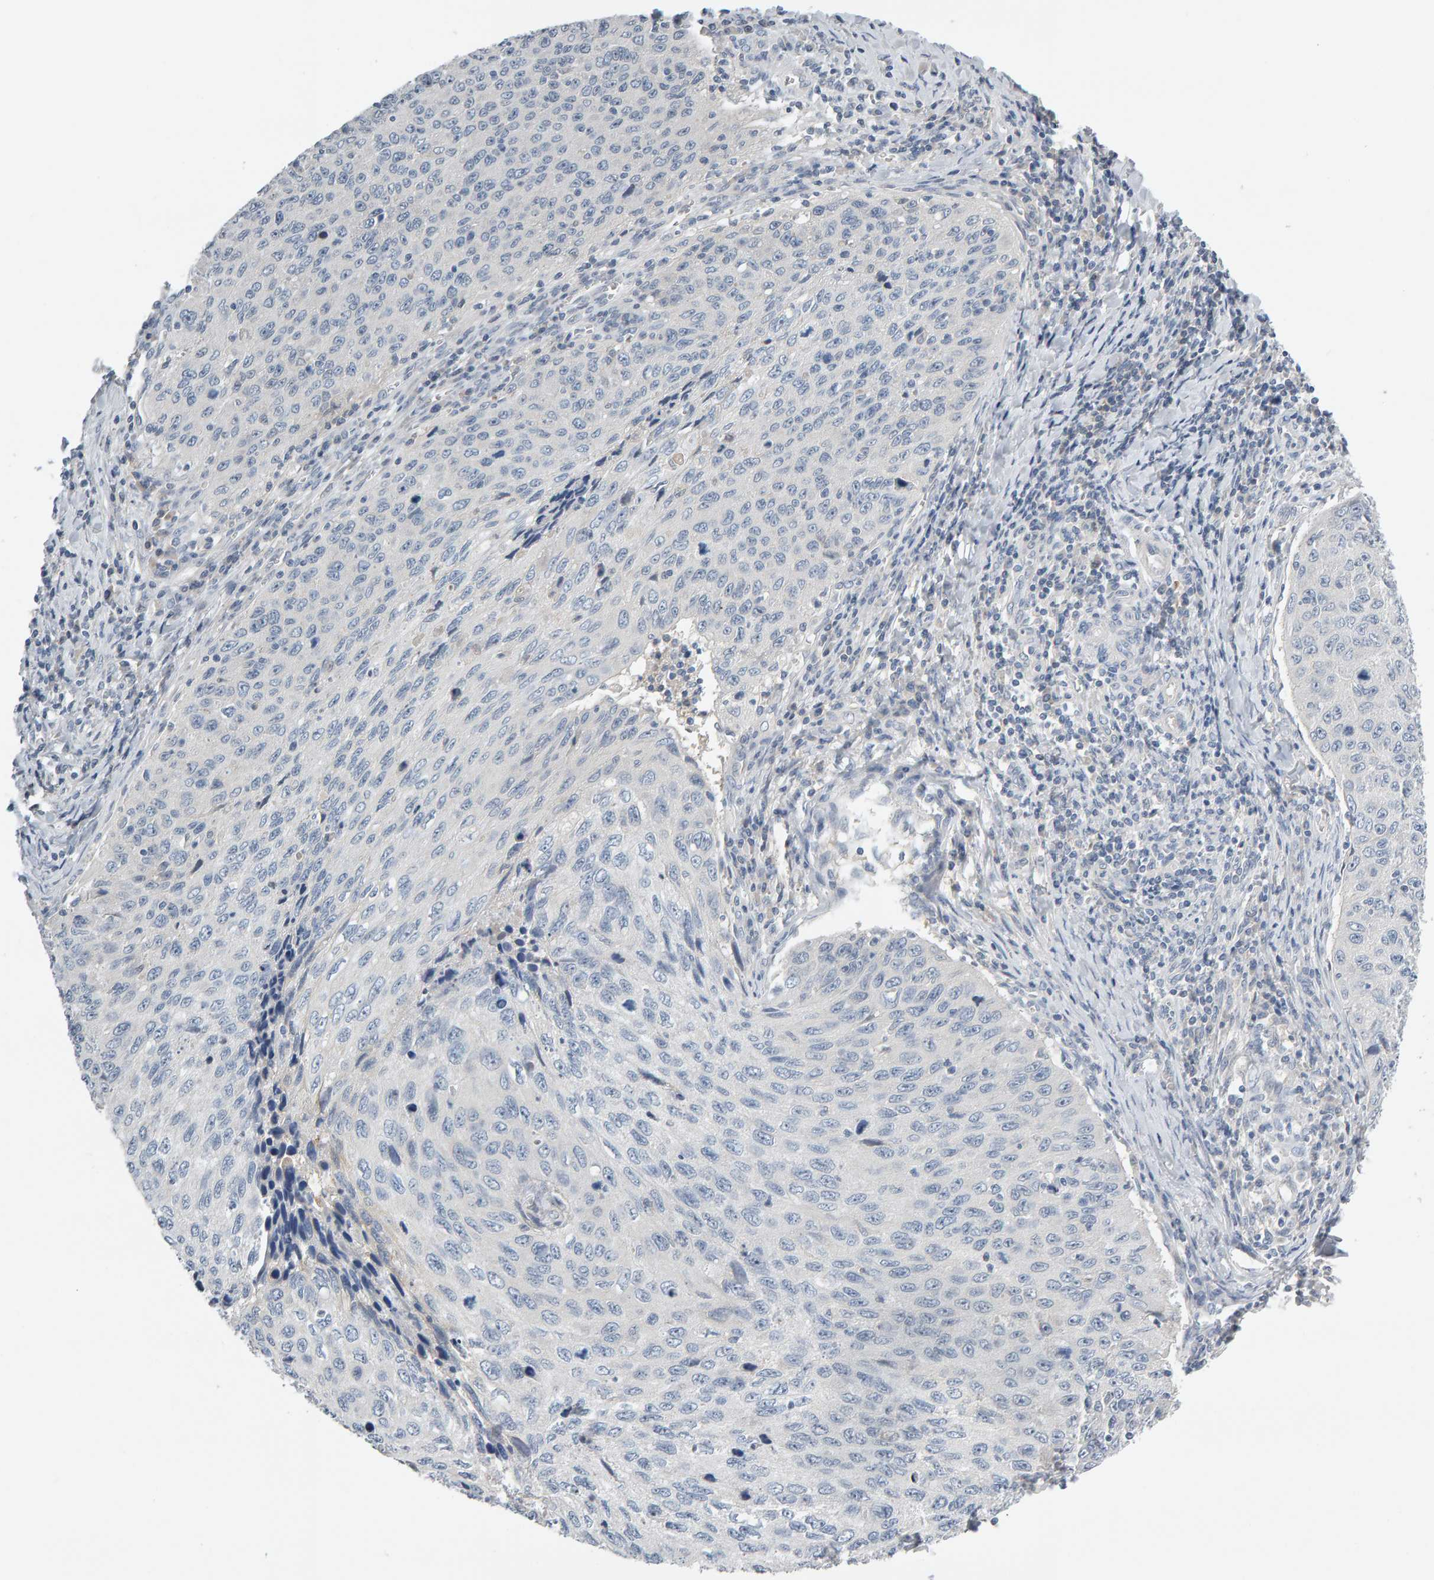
{"staining": {"intensity": "negative", "quantity": "none", "location": "none"}, "tissue": "cervical cancer", "cell_type": "Tumor cells", "image_type": "cancer", "snomed": [{"axis": "morphology", "description": "Squamous cell carcinoma, NOS"}, {"axis": "topography", "description": "Cervix"}], "caption": "A high-resolution micrograph shows IHC staining of squamous cell carcinoma (cervical), which exhibits no significant staining in tumor cells.", "gene": "GFUS", "patient": {"sex": "female", "age": 53}}